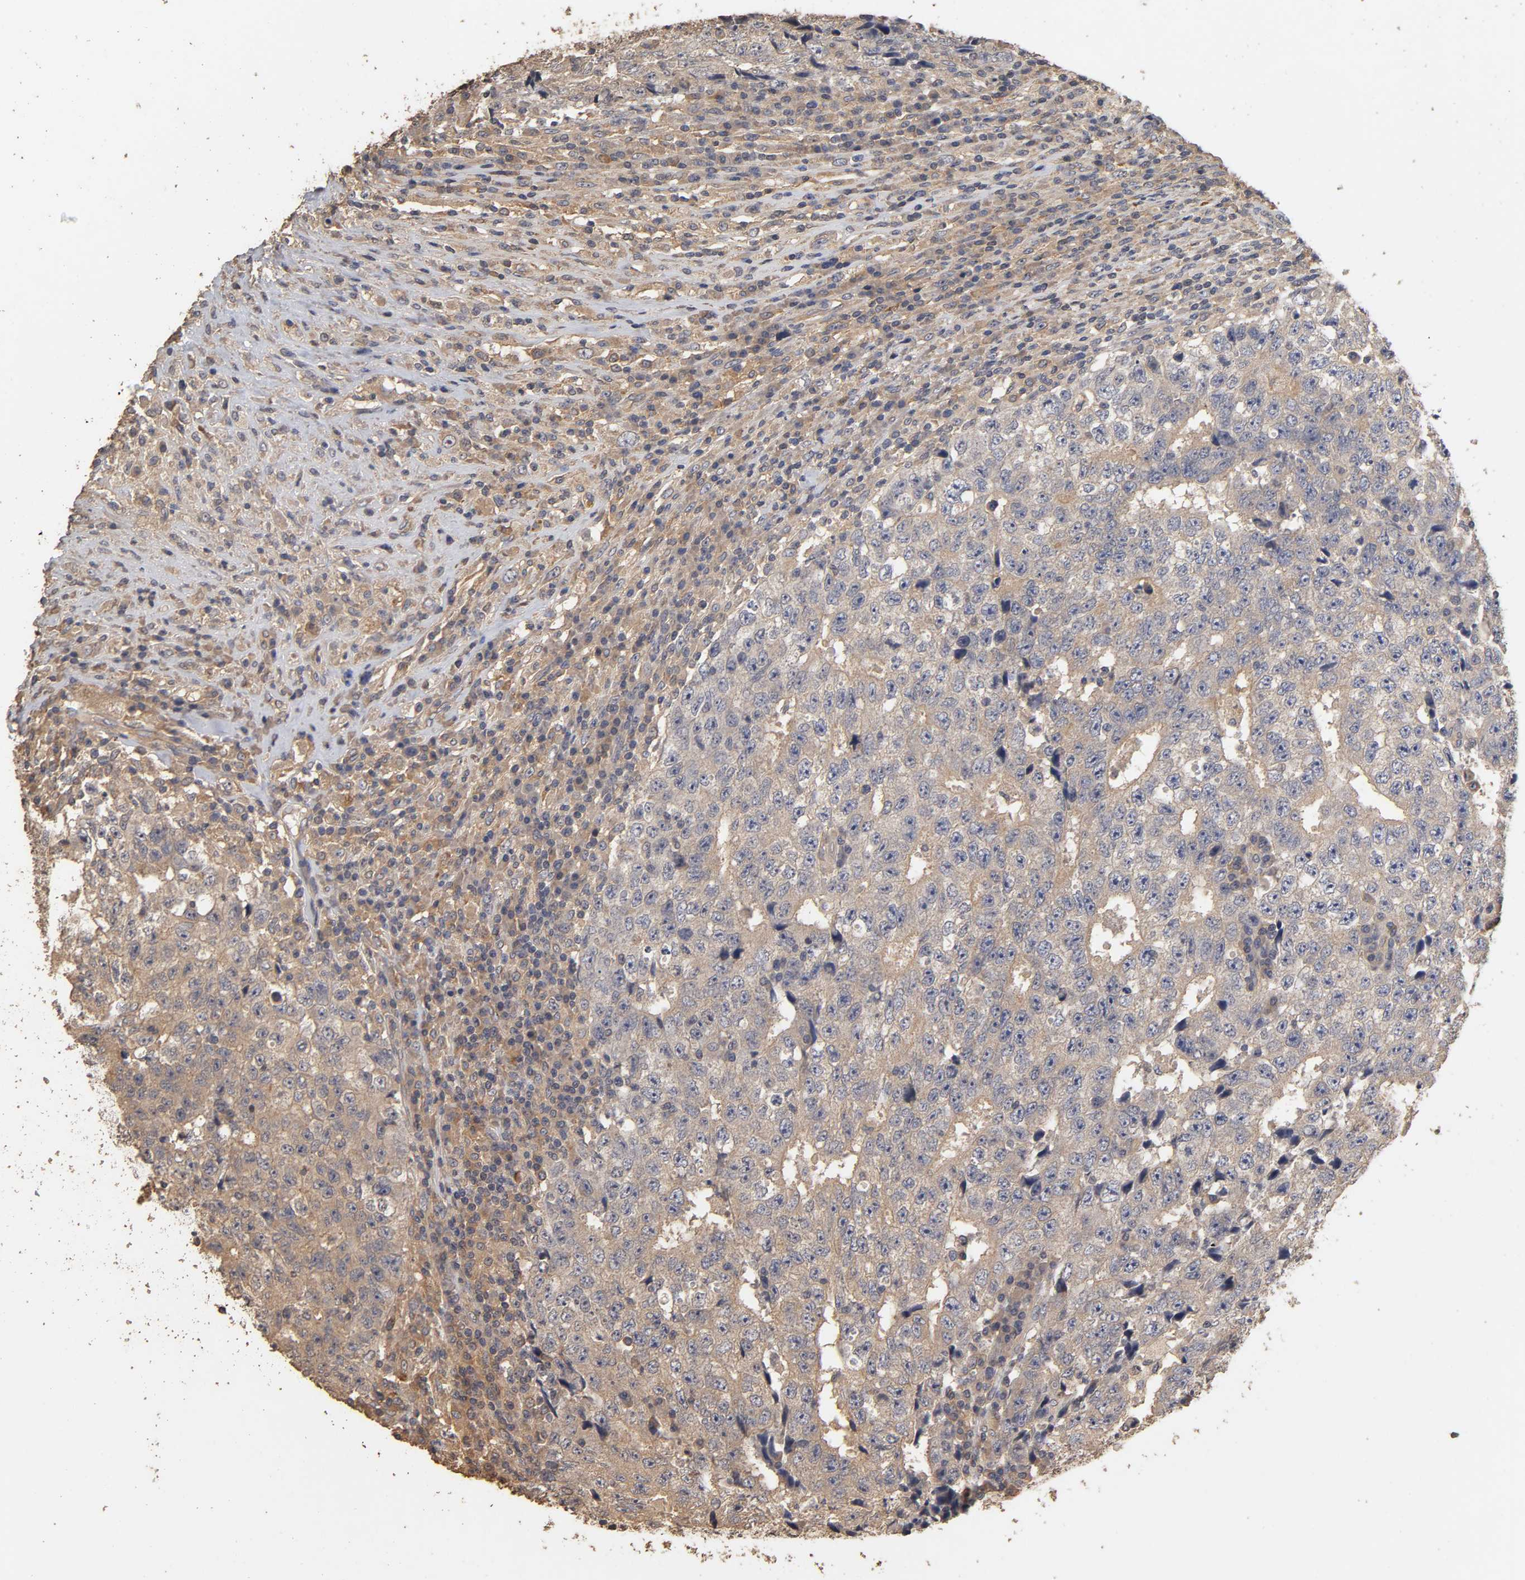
{"staining": {"intensity": "weak", "quantity": "25%-75%", "location": "cytoplasmic/membranous"}, "tissue": "testis cancer", "cell_type": "Tumor cells", "image_type": "cancer", "snomed": [{"axis": "morphology", "description": "Necrosis, NOS"}, {"axis": "morphology", "description": "Carcinoma, Embryonal, NOS"}, {"axis": "topography", "description": "Testis"}], "caption": "An IHC micrograph of tumor tissue is shown. Protein staining in brown labels weak cytoplasmic/membranous positivity in testis cancer (embryonal carcinoma) within tumor cells. Ihc stains the protein of interest in brown and the nuclei are stained blue.", "gene": "VSIG4", "patient": {"sex": "male", "age": 19}}